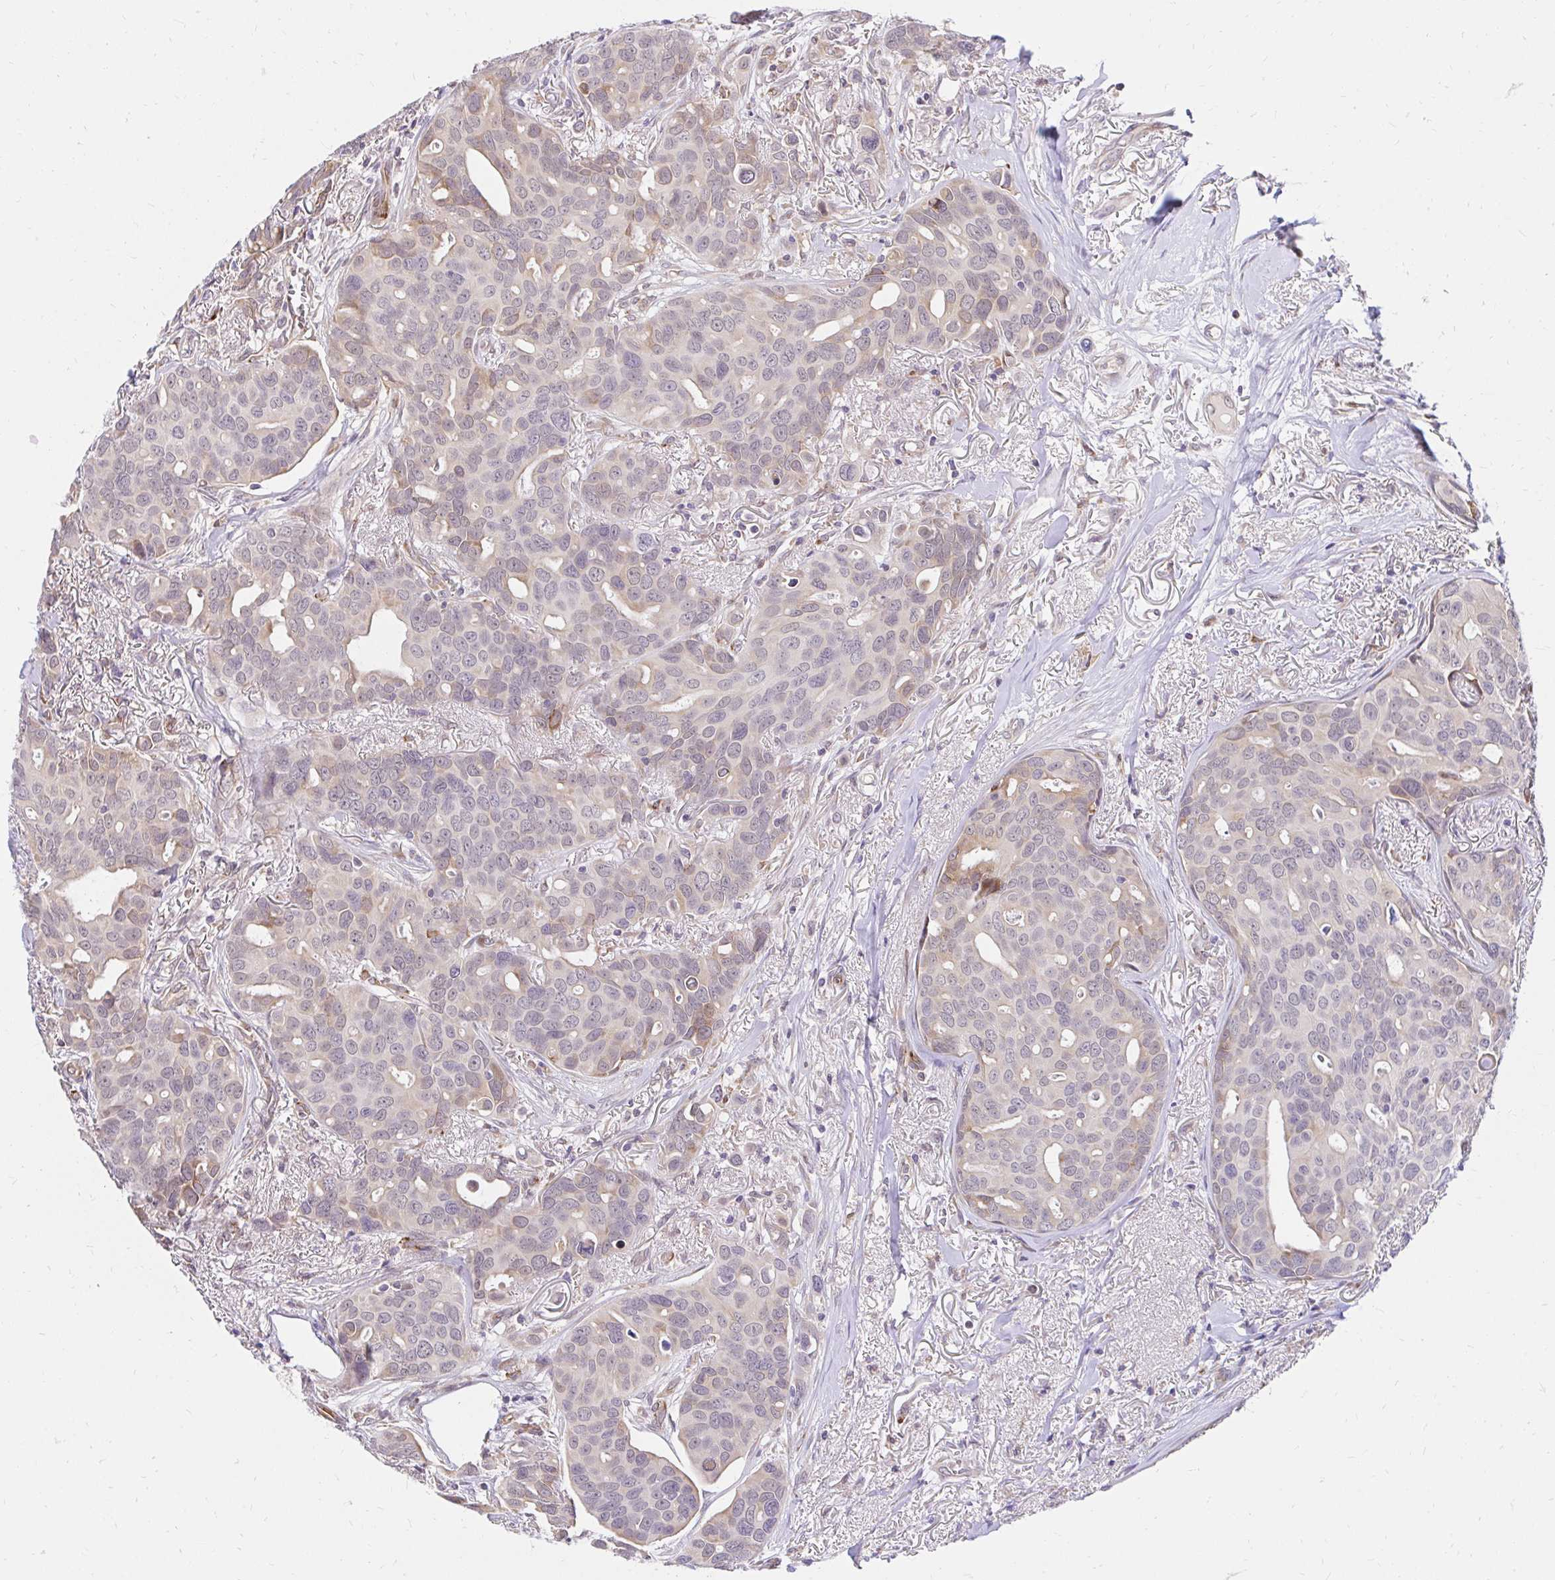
{"staining": {"intensity": "weak", "quantity": "25%-75%", "location": "nuclear"}, "tissue": "breast cancer", "cell_type": "Tumor cells", "image_type": "cancer", "snomed": [{"axis": "morphology", "description": "Duct carcinoma"}, {"axis": "topography", "description": "Breast"}], "caption": "Infiltrating ductal carcinoma (breast) tissue exhibits weak nuclear expression in approximately 25%-75% of tumor cells, visualized by immunohistochemistry.", "gene": "NAALAD2", "patient": {"sex": "female", "age": 54}}